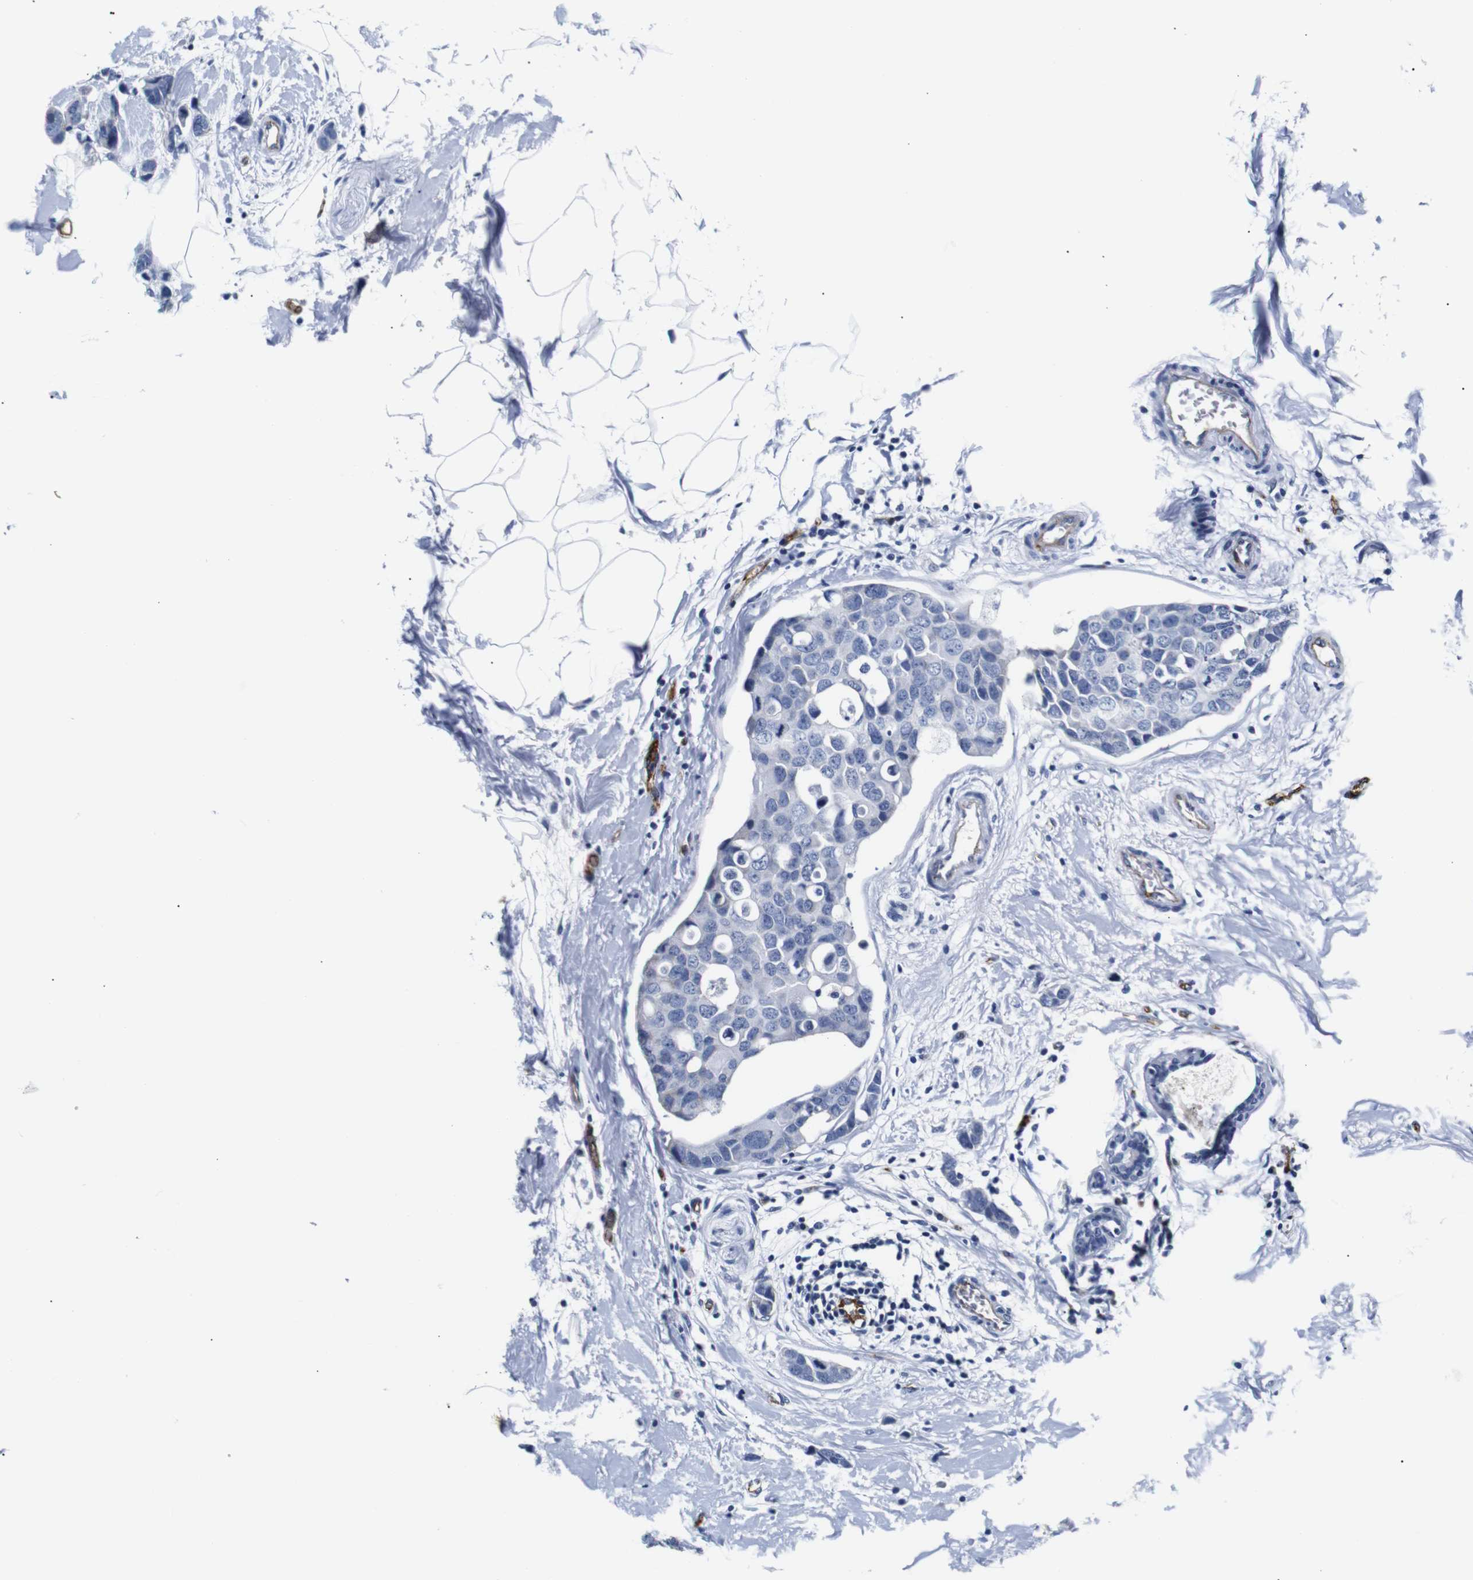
{"staining": {"intensity": "negative", "quantity": "none", "location": "none"}, "tissue": "breast cancer", "cell_type": "Tumor cells", "image_type": "cancer", "snomed": [{"axis": "morphology", "description": "Normal tissue, NOS"}, {"axis": "morphology", "description": "Duct carcinoma"}, {"axis": "topography", "description": "Breast"}], "caption": "A micrograph of human intraductal carcinoma (breast) is negative for staining in tumor cells.", "gene": "MUC4", "patient": {"sex": "female", "age": 50}}